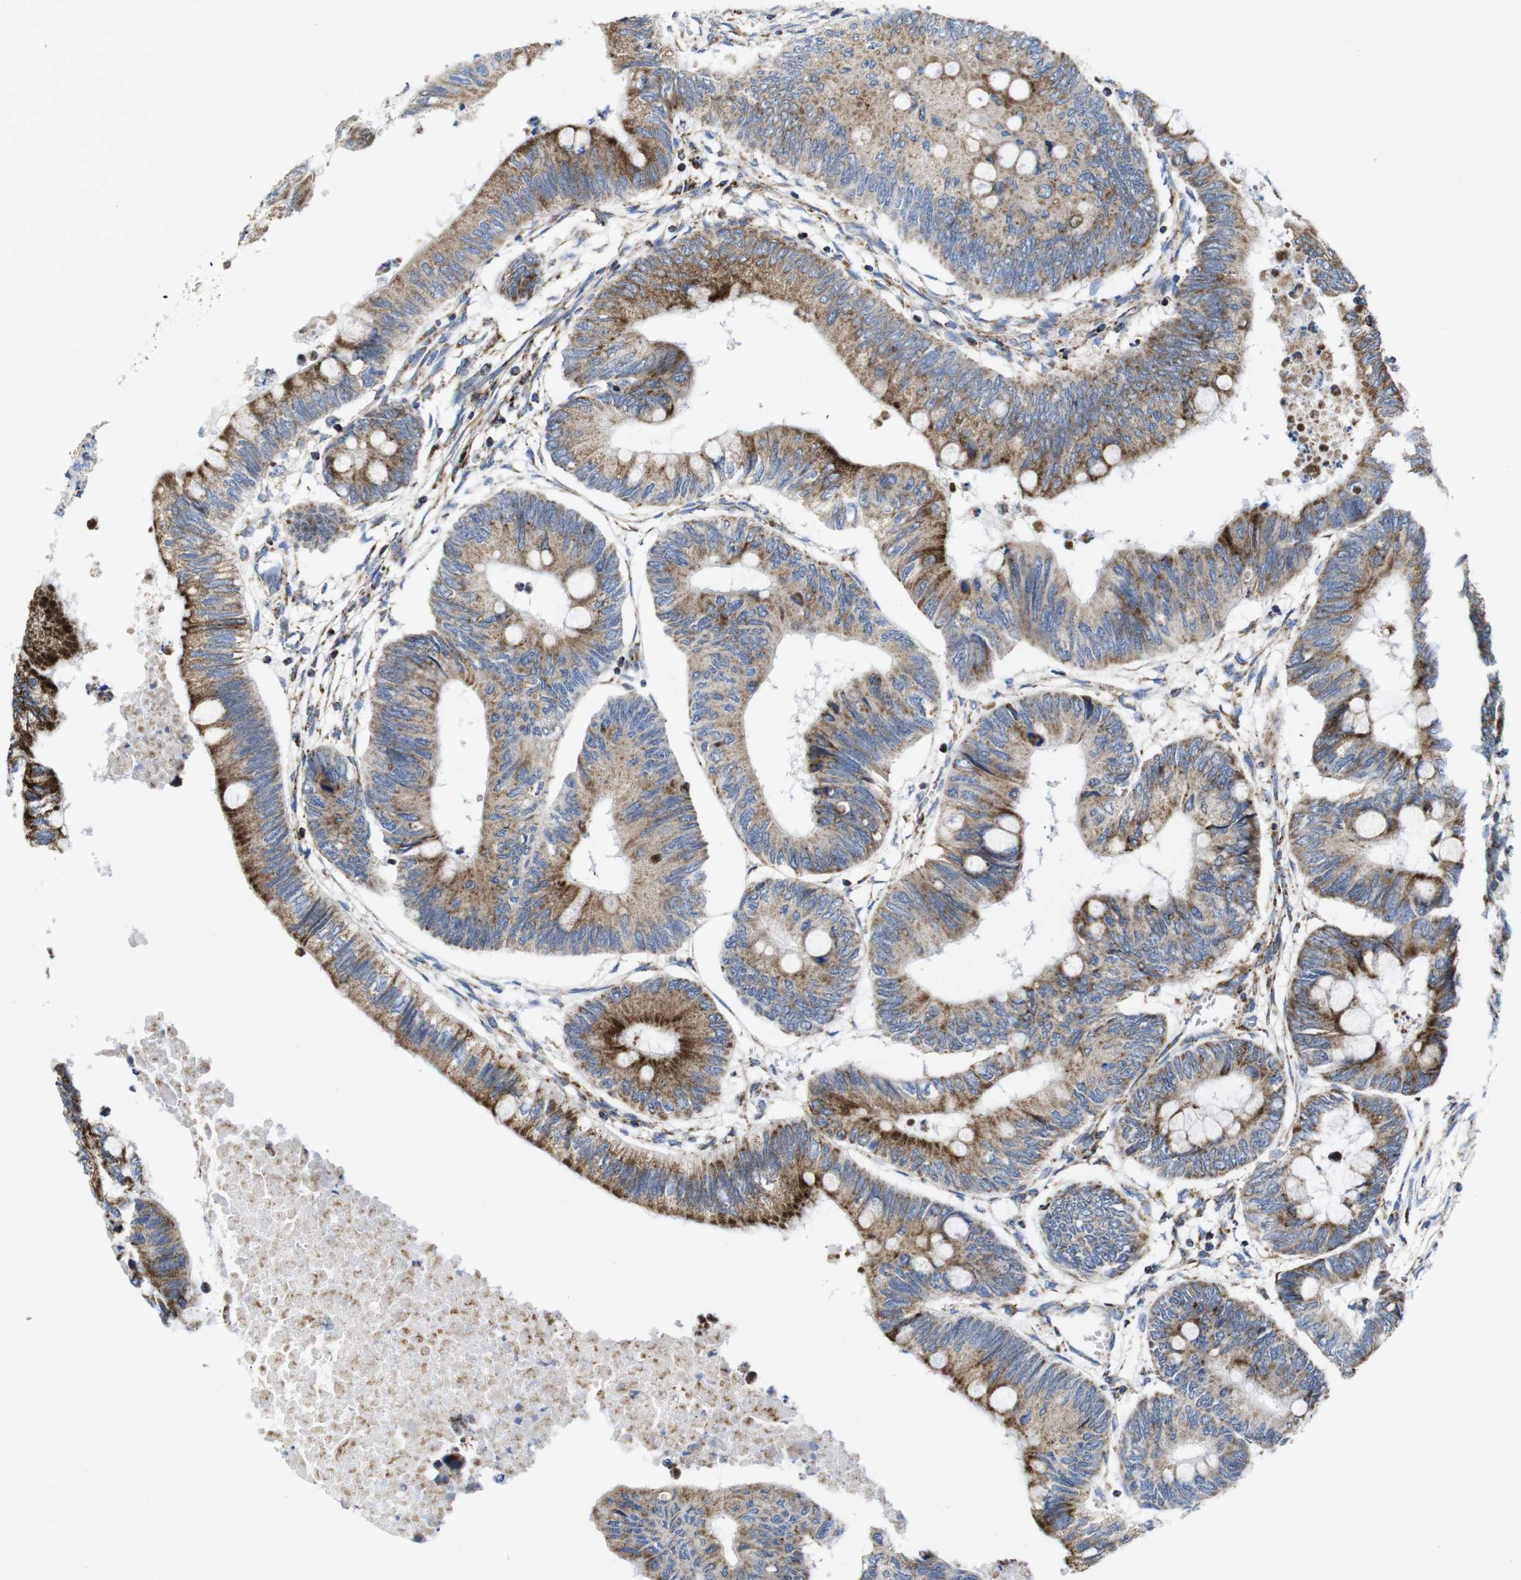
{"staining": {"intensity": "moderate", "quantity": ">75%", "location": "cytoplasmic/membranous"}, "tissue": "colorectal cancer", "cell_type": "Tumor cells", "image_type": "cancer", "snomed": [{"axis": "morphology", "description": "Normal tissue, NOS"}, {"axis": "morphology", "description": "Adenocarcinoma, NOS"}, {"axis": "topography", "description": "Rectum"}, {"axis": "topography", "description": "Peripheral nerve tissue"}], "caption": "Protein staining by immunohistochemistry (IHC) demonstrates moderate cytoplasmic/membranous staining in approximately >75% of tumor cells in adenocarcinoma (colorectal). Using DAB (brown) and hematoxylin (blue) stains, captured at high magnification using brightfield microscopy.", "gene": "TMEM192", "patient": {"sex": "male", "age": 92}}